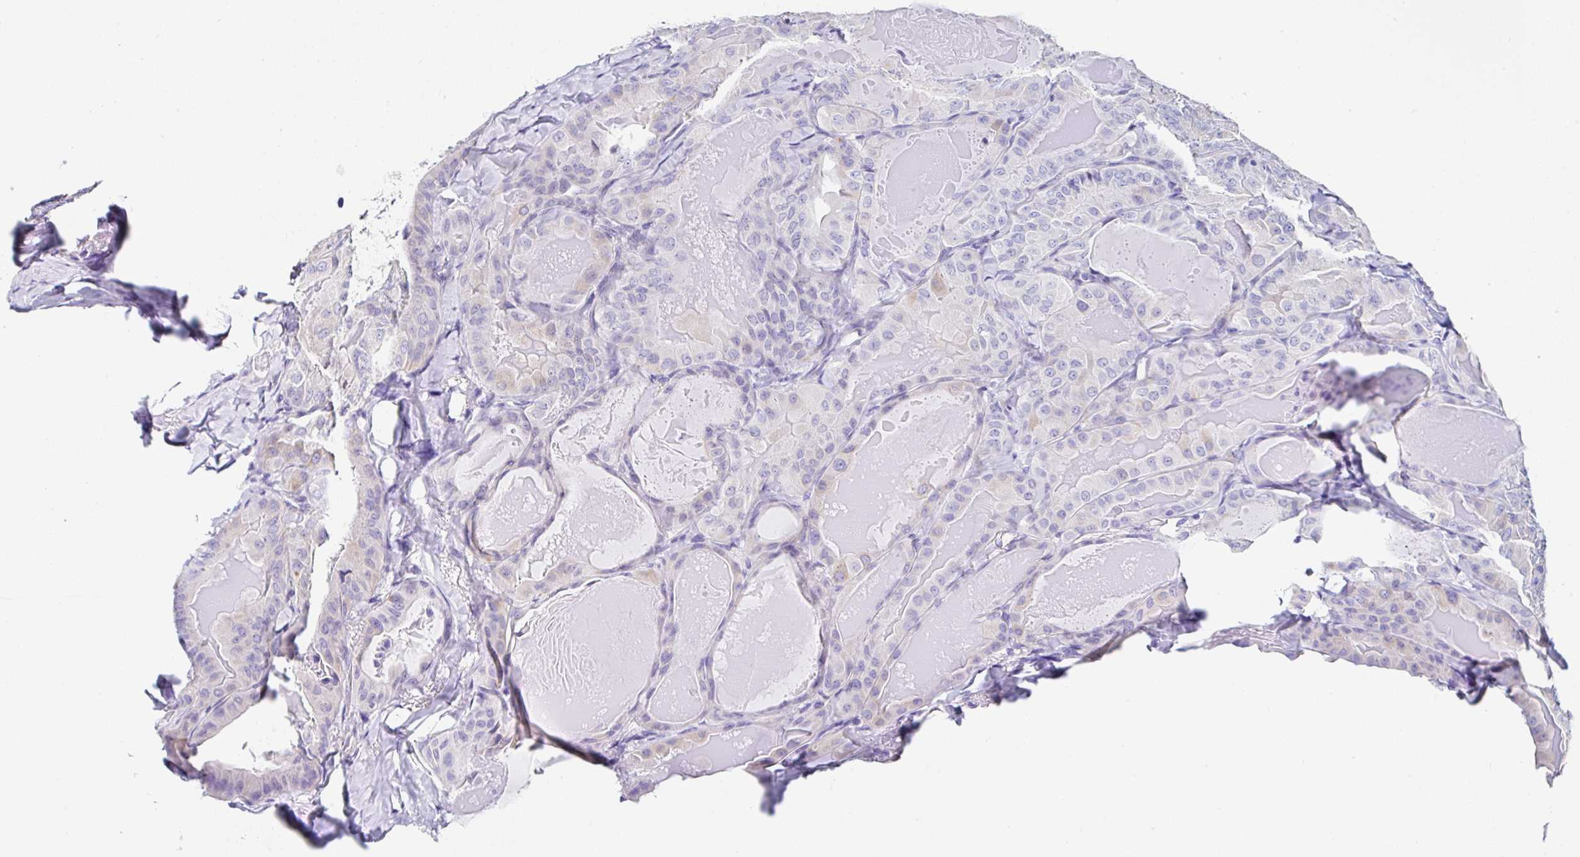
{"staining": {"intensity": "negative", "quantity": "none", "location": "none"}, "tissue": "thyroid cancer", "cell_type": "Tumor cells", "image_type": "cancer", "snomed": [{"axis": "morphology", "description": "Papillary adenocarcinoma, NOS"}, {"axis": "topography", "description": "Thyroid gland"}], "caption": "Thyroid papillary adenocarcinoma was stained to show a protein in brown. There is no significant staining in tumor cells.", "gene": "TMPRSS11E", "patient": {"sex": "female", "age": 68}}